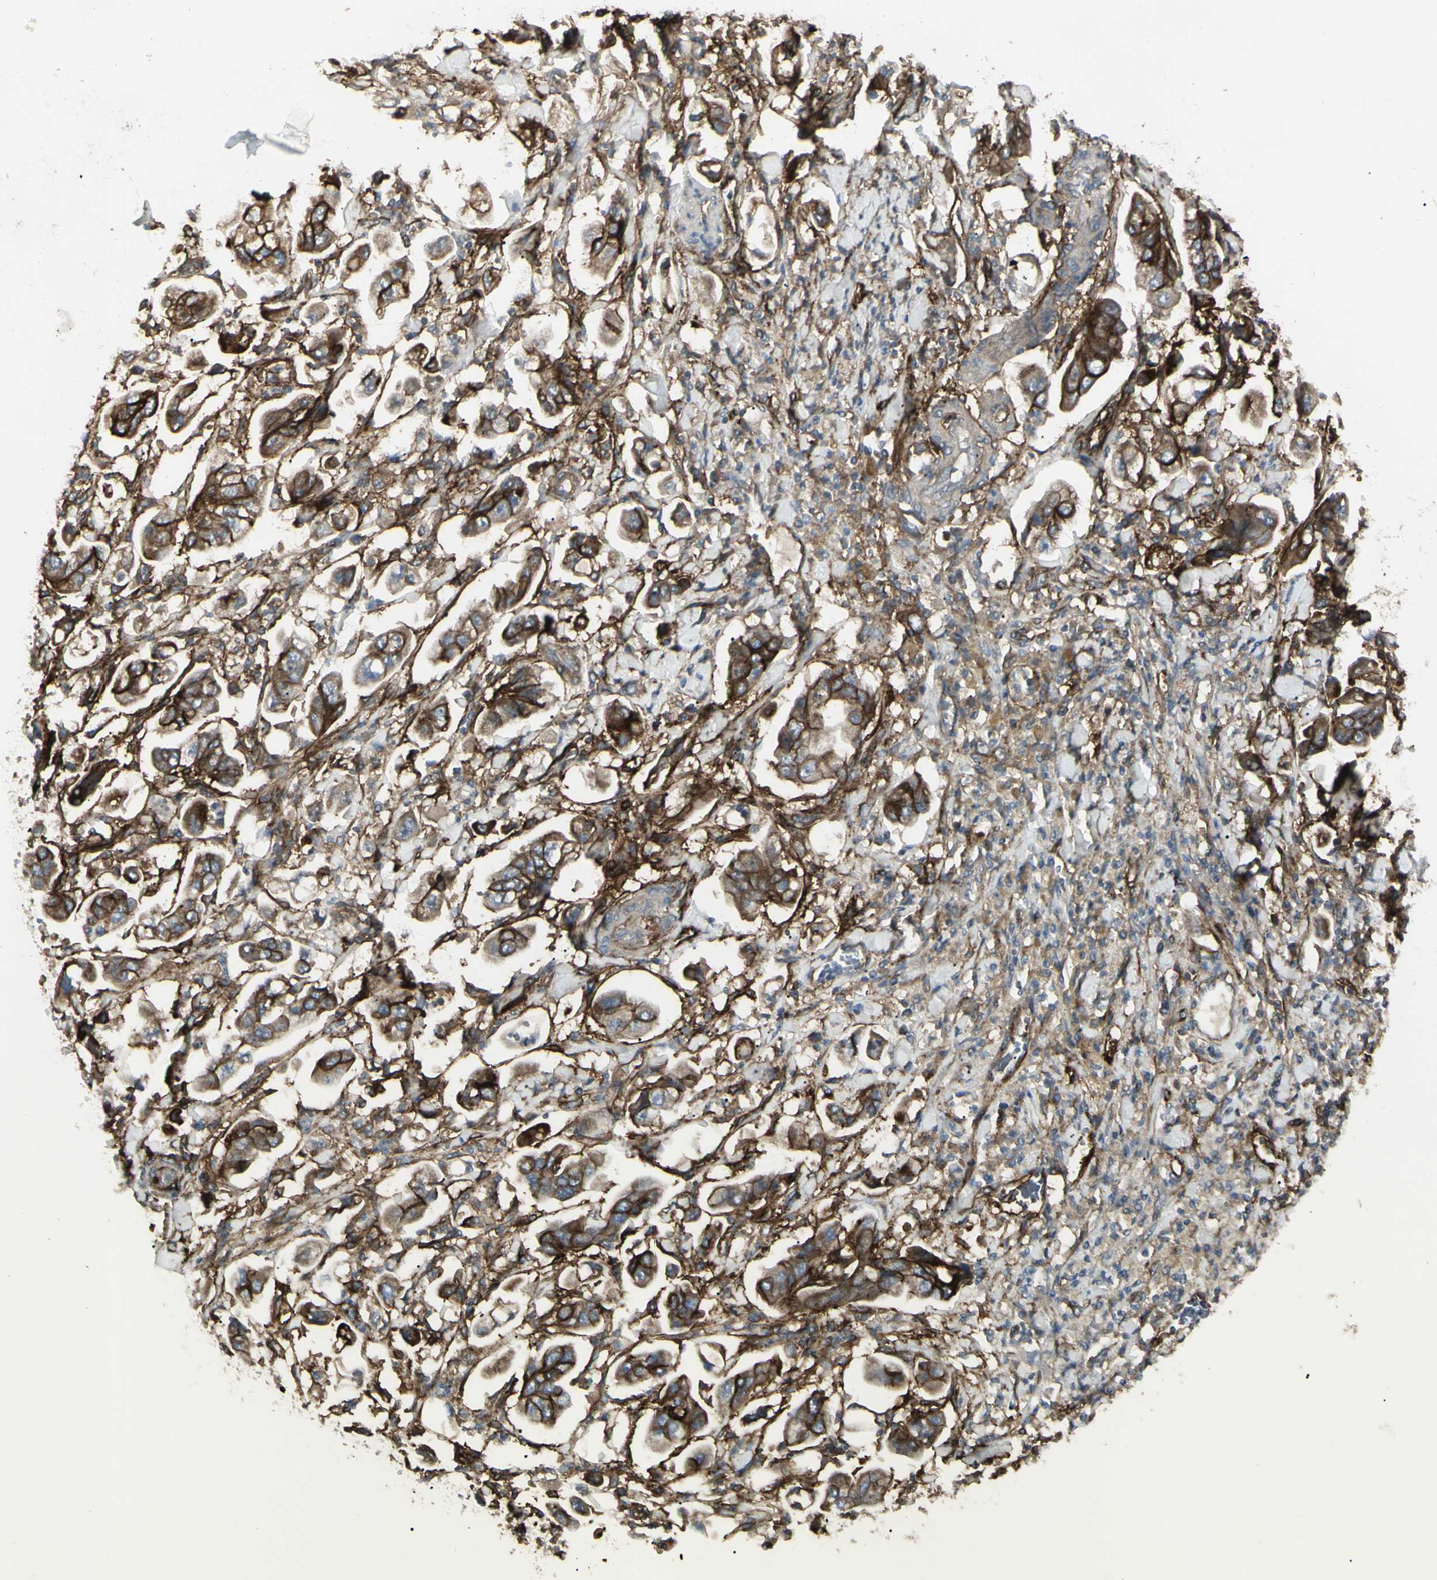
{"staining": {"intensity": "strong", "quantity": "25%-75%", "location": "cytoplasmic/membranous"}, "tissue": "stomach cancer", "cell_type": "Tumor cells", "image_type": "cancer", "snomed": [{"axis": "morphology", "description": "Adenocarcinoma, NOS"}, {"axis": "topography", "description": "Stomach"}], "caption": "This photomicrograph shows IHC staining of human adenocarcinoma (stomach), with high strong cytoplasmic/membranous expression in about 25%-75% of tumor cells.", "gene": "CD276", "patient": {"sex": "male", "age": 62}}